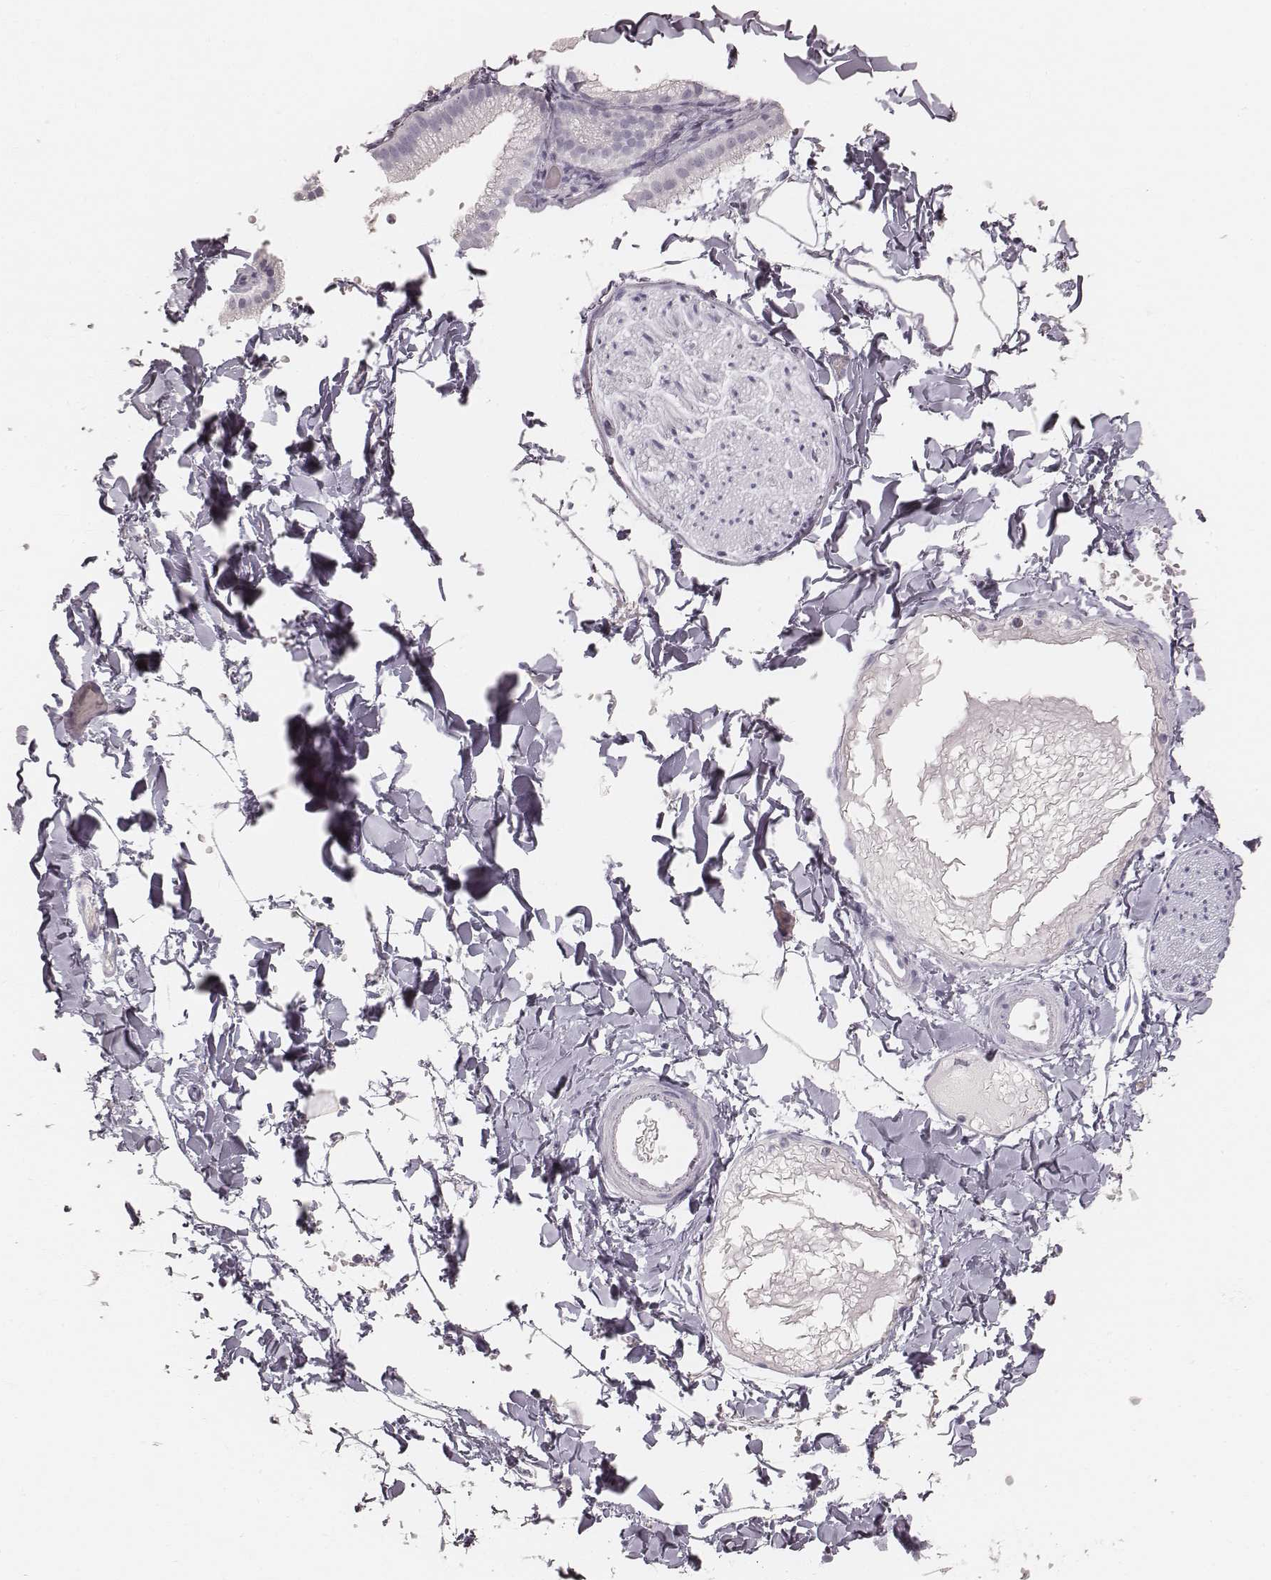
{"staining": {"intensity": "negative", "quantity": "none", "location": "none"}, "tissue": "adipose tissue", "cell_type": "Adipocytes", "image_type": "normal", "snomed": [{"axis": "morphology", "description": "Normal tissue, NOS"}, {"axis": "topography", "description": "Gallbladder"}, {"axis": "topography", "description": "Peripheral nerve tissue"}], "caption": "Immunohistochemical staining of unremarkable human adipose tissue displays no significant staining in adipocytes.", "gene": "KRT34", "patient": {"sex": "female", "age": 45}}